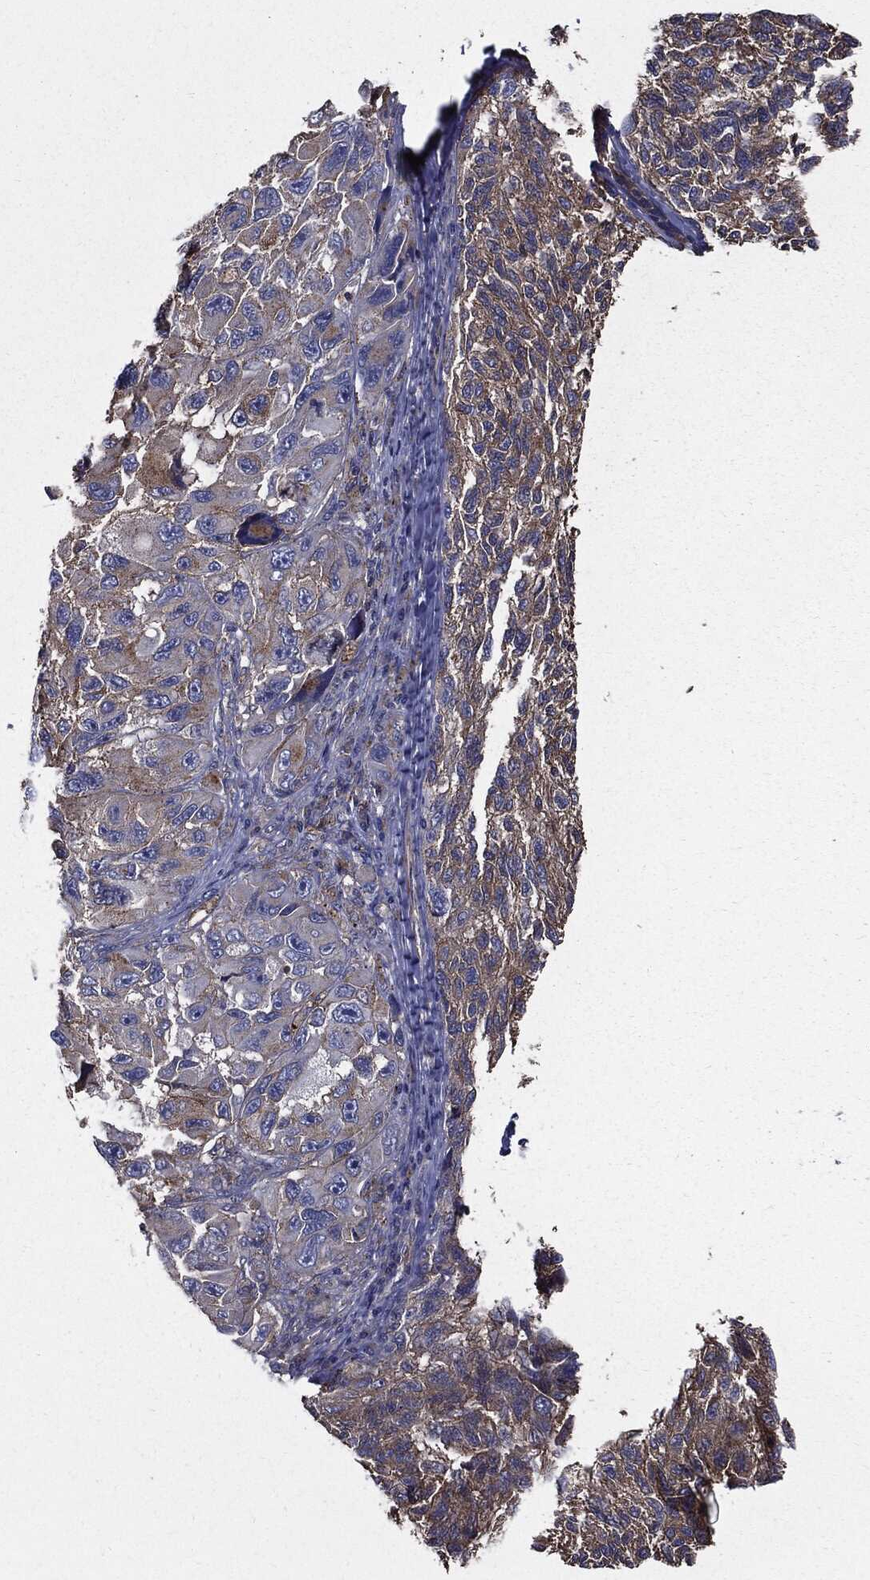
{"staining": {"intensity": "weak", "quantity": "25%-75%", "location": "cytoplasmic/membranous"}, "tissue": "melanoma", "cell_type": "Tumor cells", "image_type": "cancer", "snomed": [{"axis": "morphology", "description": "Malignant melanoma, NOS"}, {"axis": "topography", "description": "Skin"}], "caption": "Immunohistochemistry (IHC) (DAB (3,3'-diaminobenzidine)) staining of malignant melanoma shows weak cytoplasmic/membranous protein expression in approximately 25%-75% of tumor cells.", "gene": "PDCD6IP", "patient": {"sex": "female", "age": 73}}